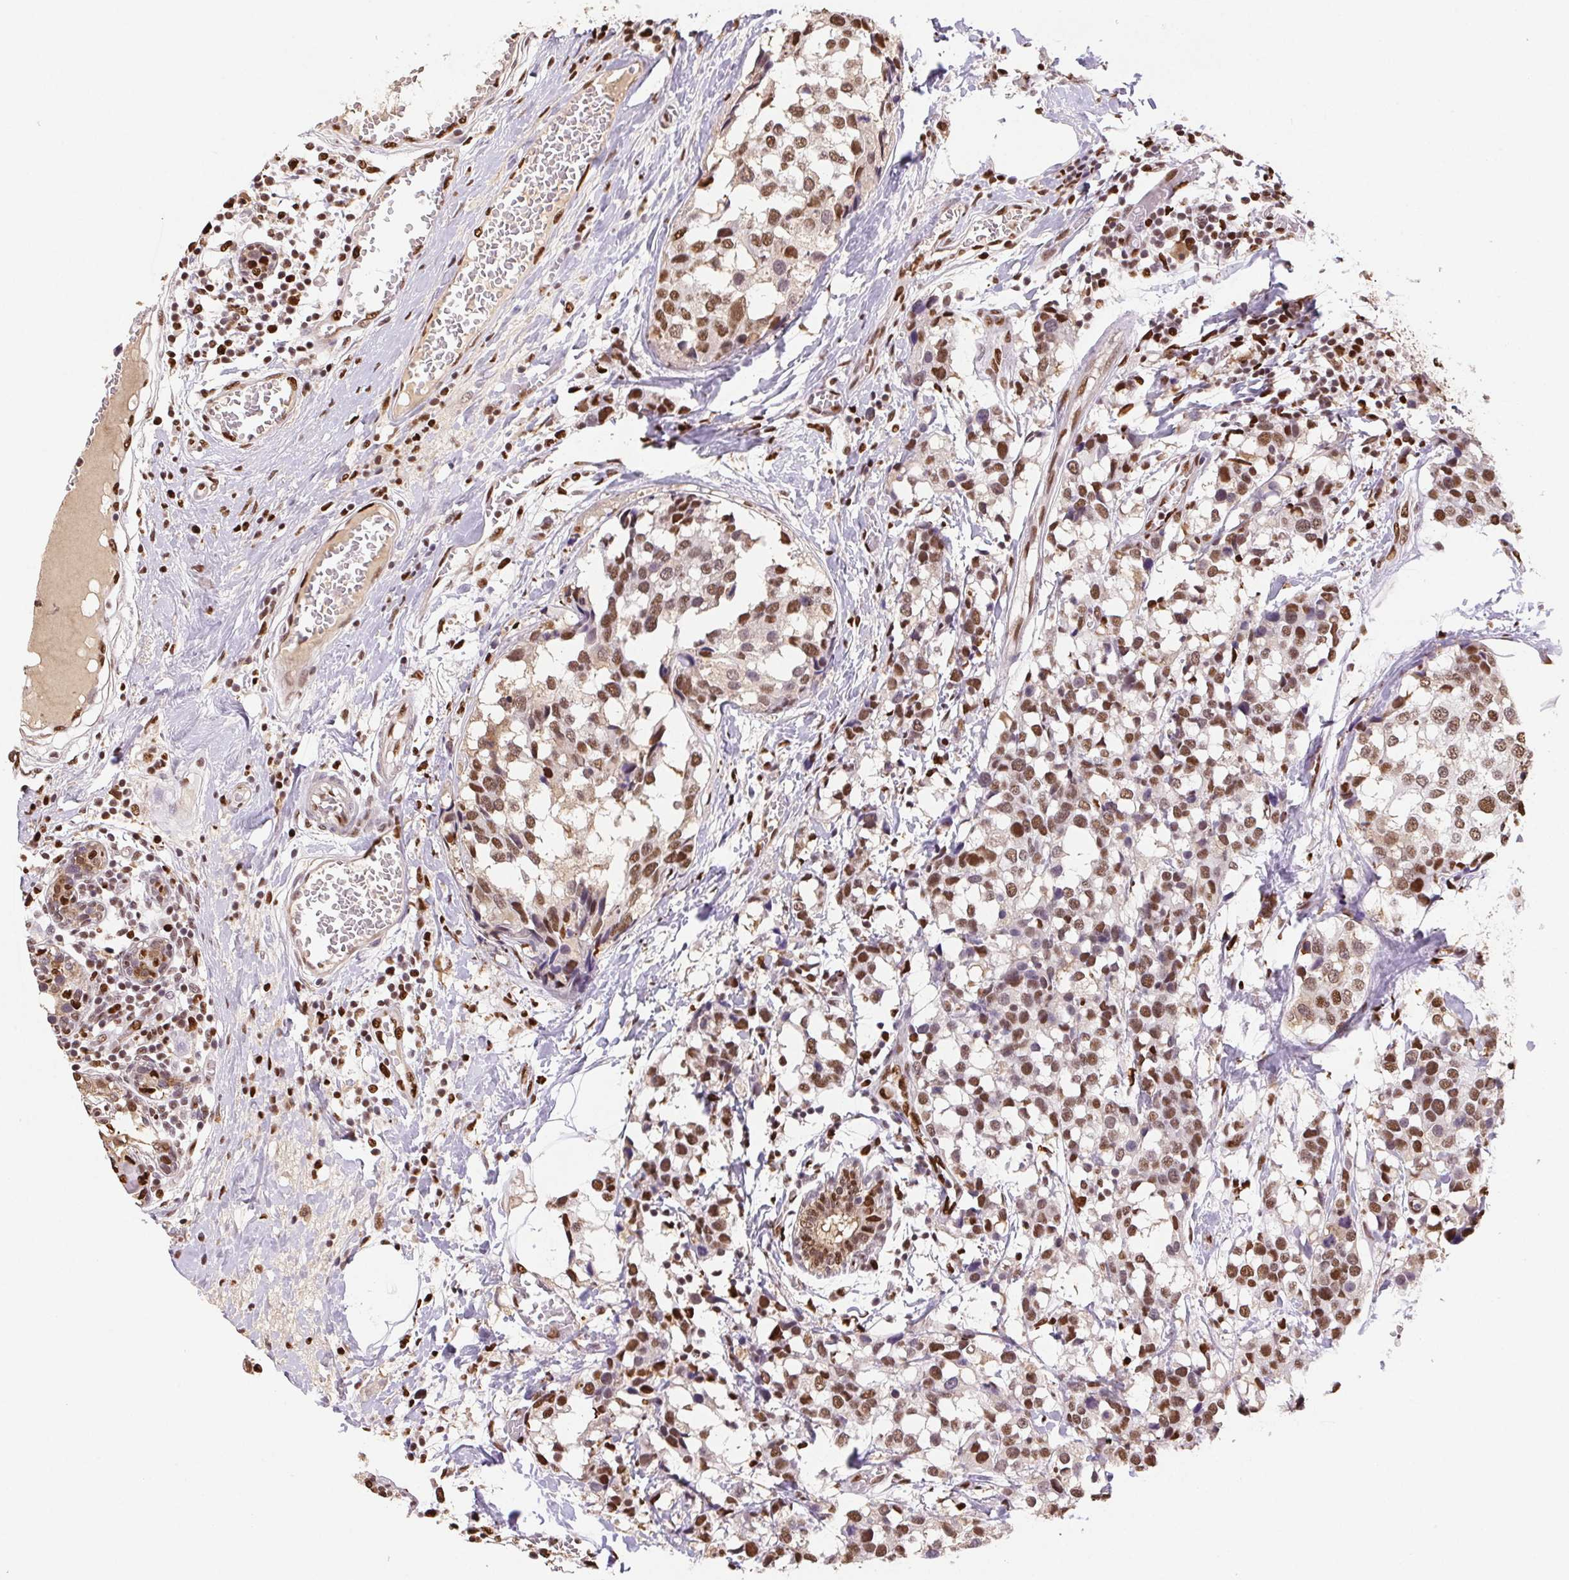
{"staining": {"intensity": "moderate", "quantity": ">75%", "location": "nuclear"}, "tissue": "breast cancer", "cell_type": "Tumor cells", "image_type": "cancer", "snomed": [{"axis": "morphology", "description": "Lobular carcinoma"}, {"axis": "topography", "description": "Breast"}], "caption": "Brown immunohistochemical staining in human lobular carcinoma (breast) reveals moderate nuclear positivity in about >75% of tumor cells. The staining was performed using DAB (3,3'-diaminobenzidine) to visualize the protein expression in brown, while the nuclei were stained in blue with hematoxylin (Magnification: 20x).", "gene": "SET", "patient": {"sex": "female", "age": 59}}